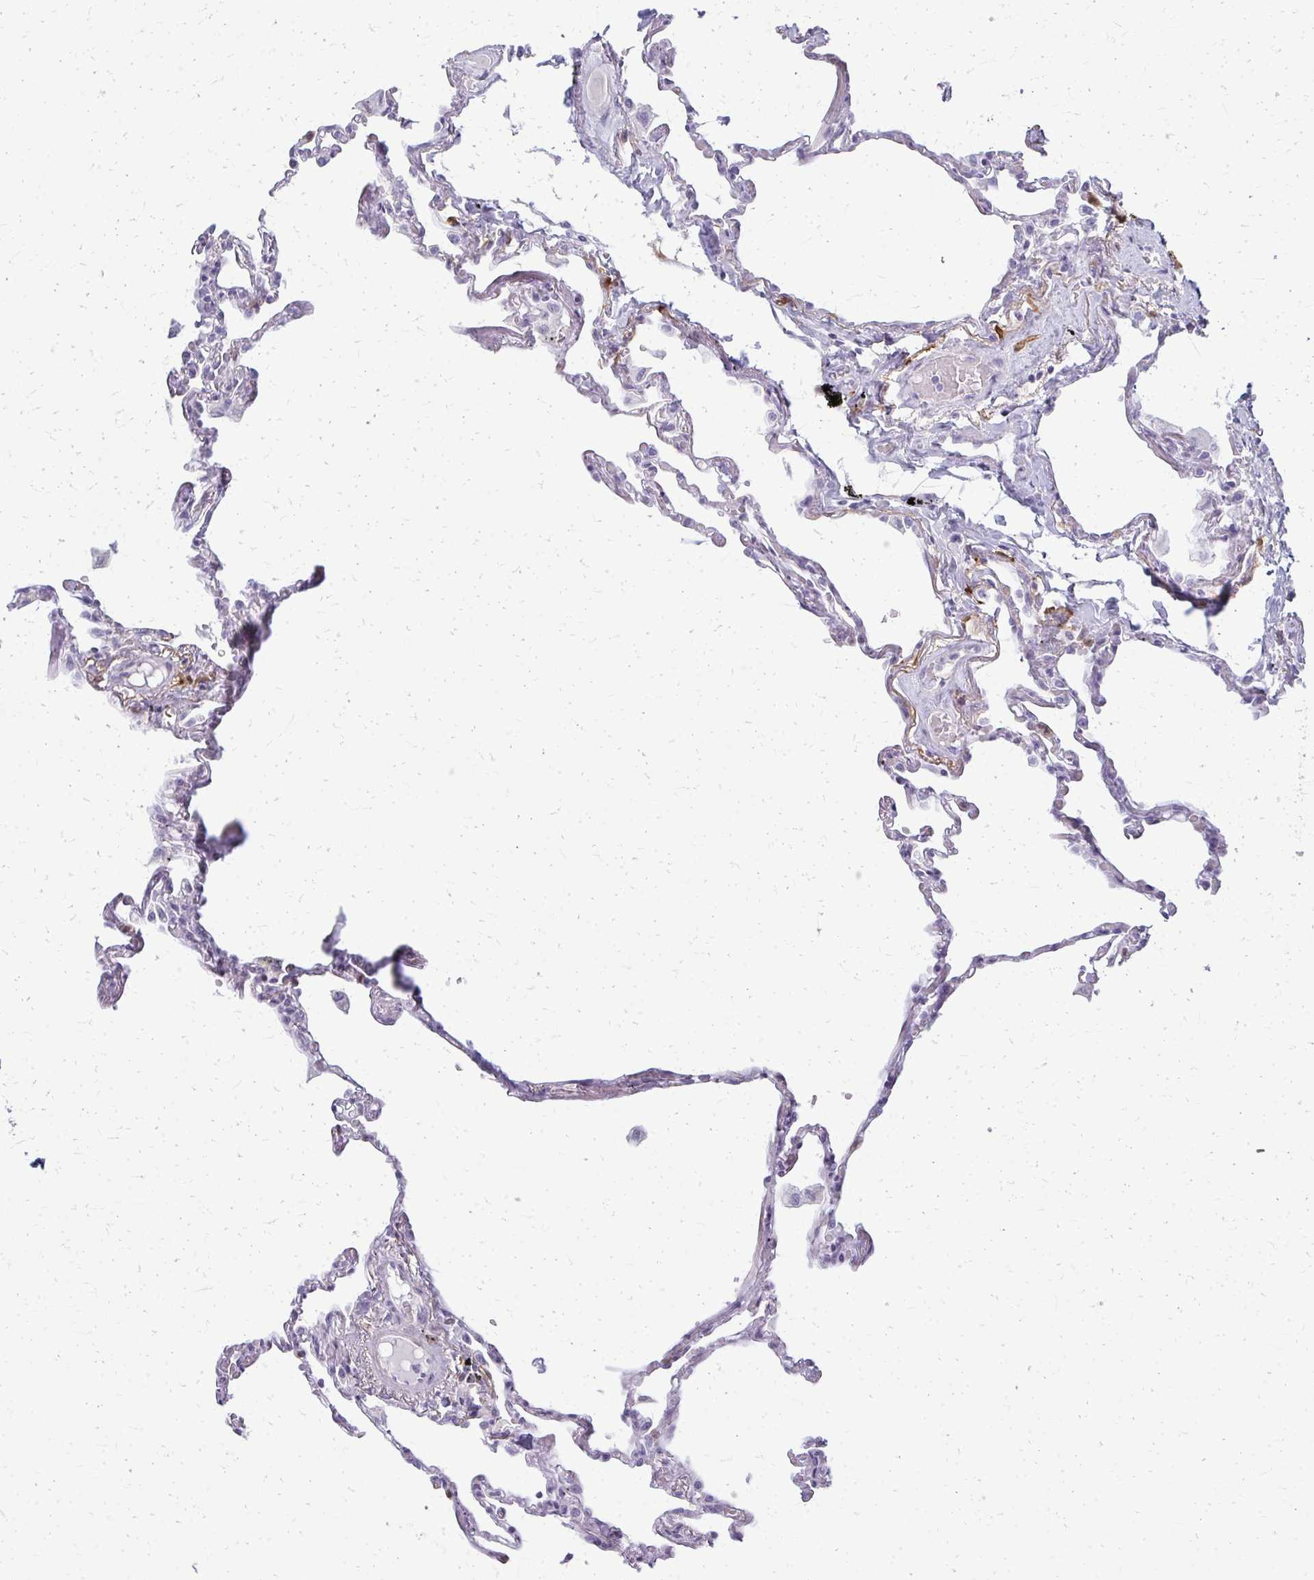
{"staining": {"intensity": "negative", "quantity": "none", "location": "none"}, "tissue": "lung", "cell_type": "Alveolar cells", "image_type": "normal", "snomed": [{"axis": "morphology", "description": "Normal tissue, NOS"}, {"axis": "topography", "description": "Lung"}], "caption": "Benign lung was stained to show a protein in brown. There is no significant positivity in alveolar cells. The staining was performed using DAB (3,3'-diaminobenzidine) to visualize the protein expression in brown, while the nuclei were stained in blue with hematoxylin (Magnification: 20x).", "gene": "CA3", "patient": {"sex": "female", "age": 67}}